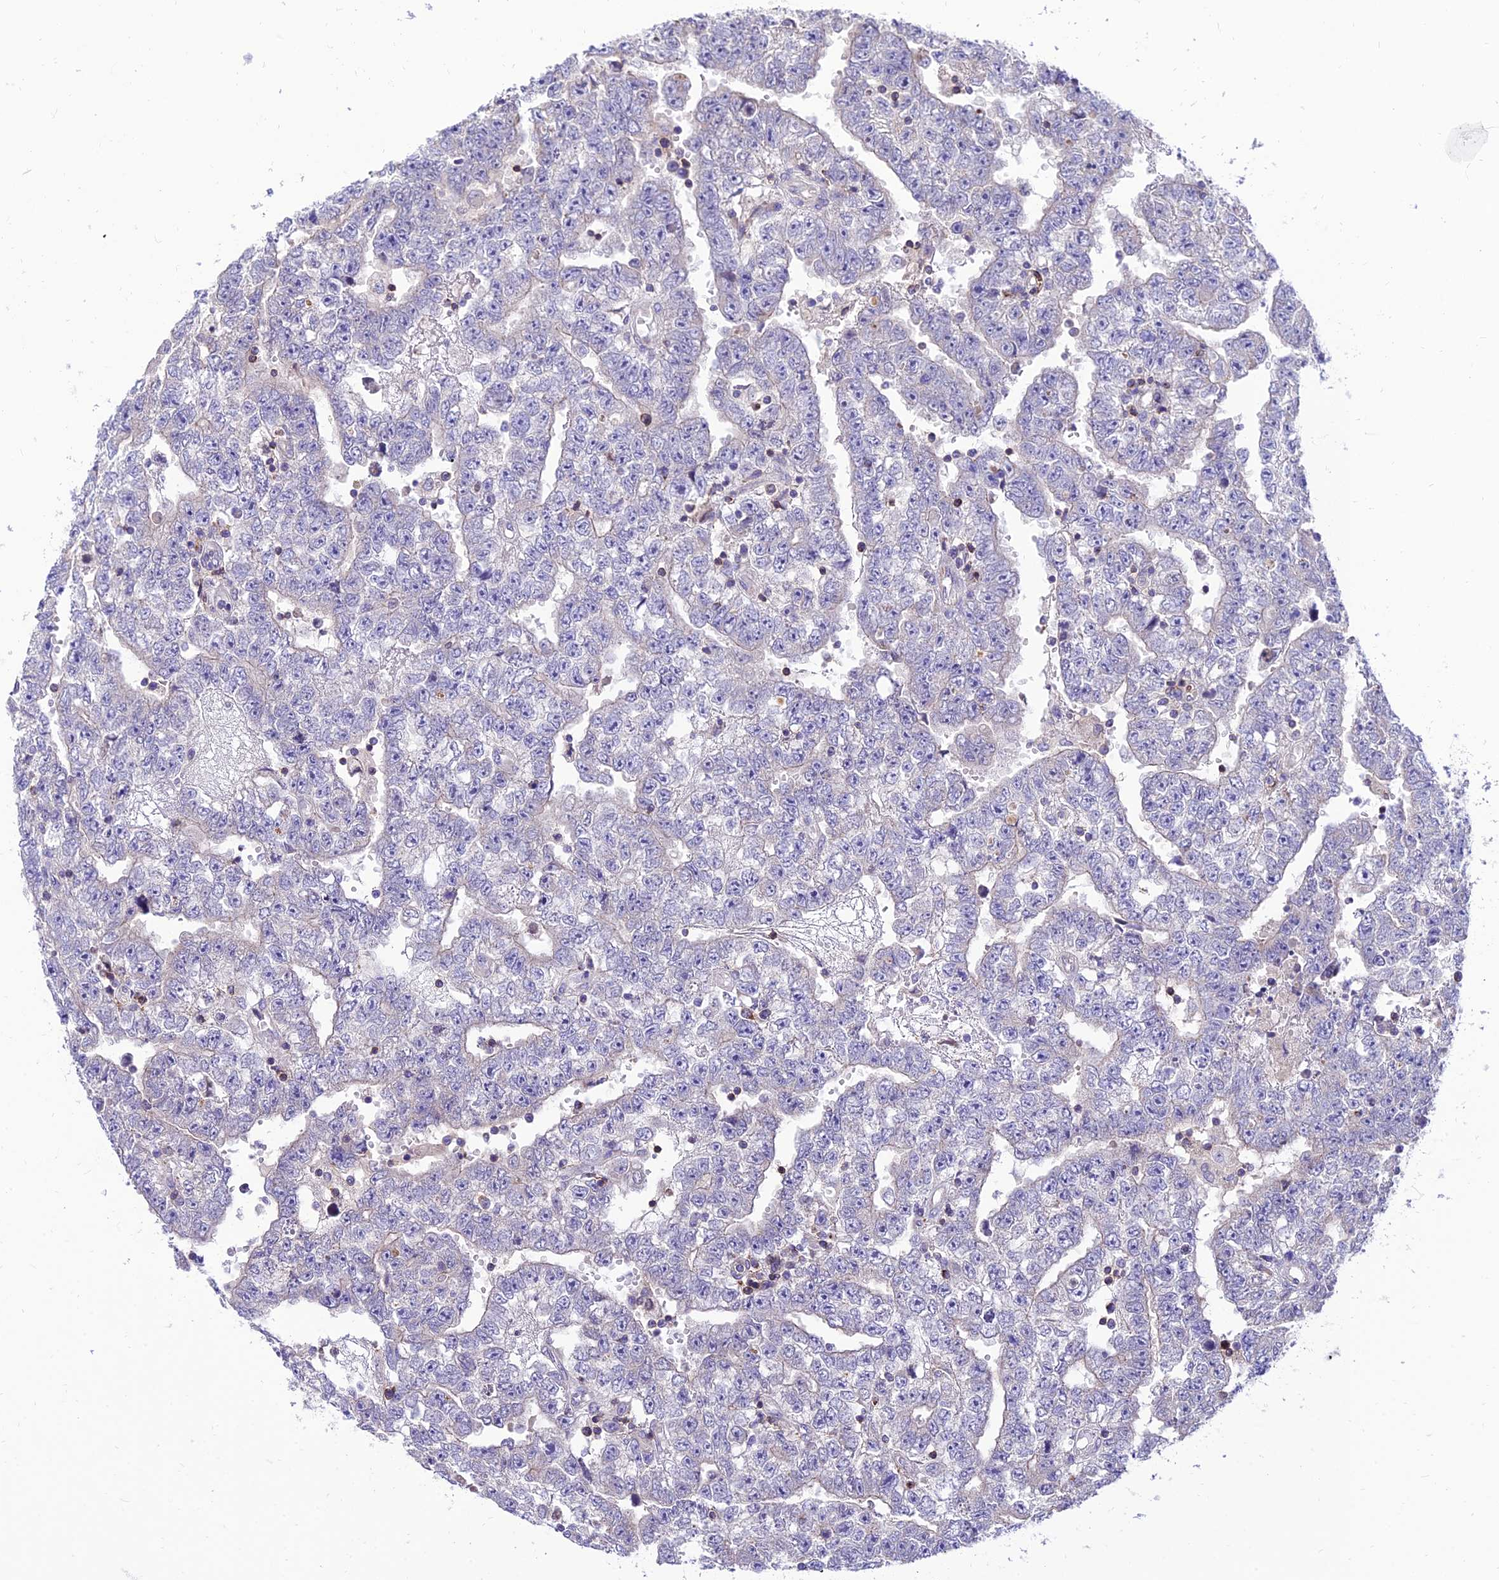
{"staining": {"intensity": "negative", "quantity": "none", "location": "none"}, "tissue": "testis cancer", "cell_type": "Tumor cells", "image_type": "cancer", "snomed": [{"axis": "morphology", "description": "Carcinoma, Embryonal, NOS"}, {"axis": "topography", "description": "Testis"}], "caption": "Human testis cancer stained for a protein using IHC reveals no positivity in tumor cells.", "gene": "C6orf132", "patient": {"sex": "male", "age": 25}}